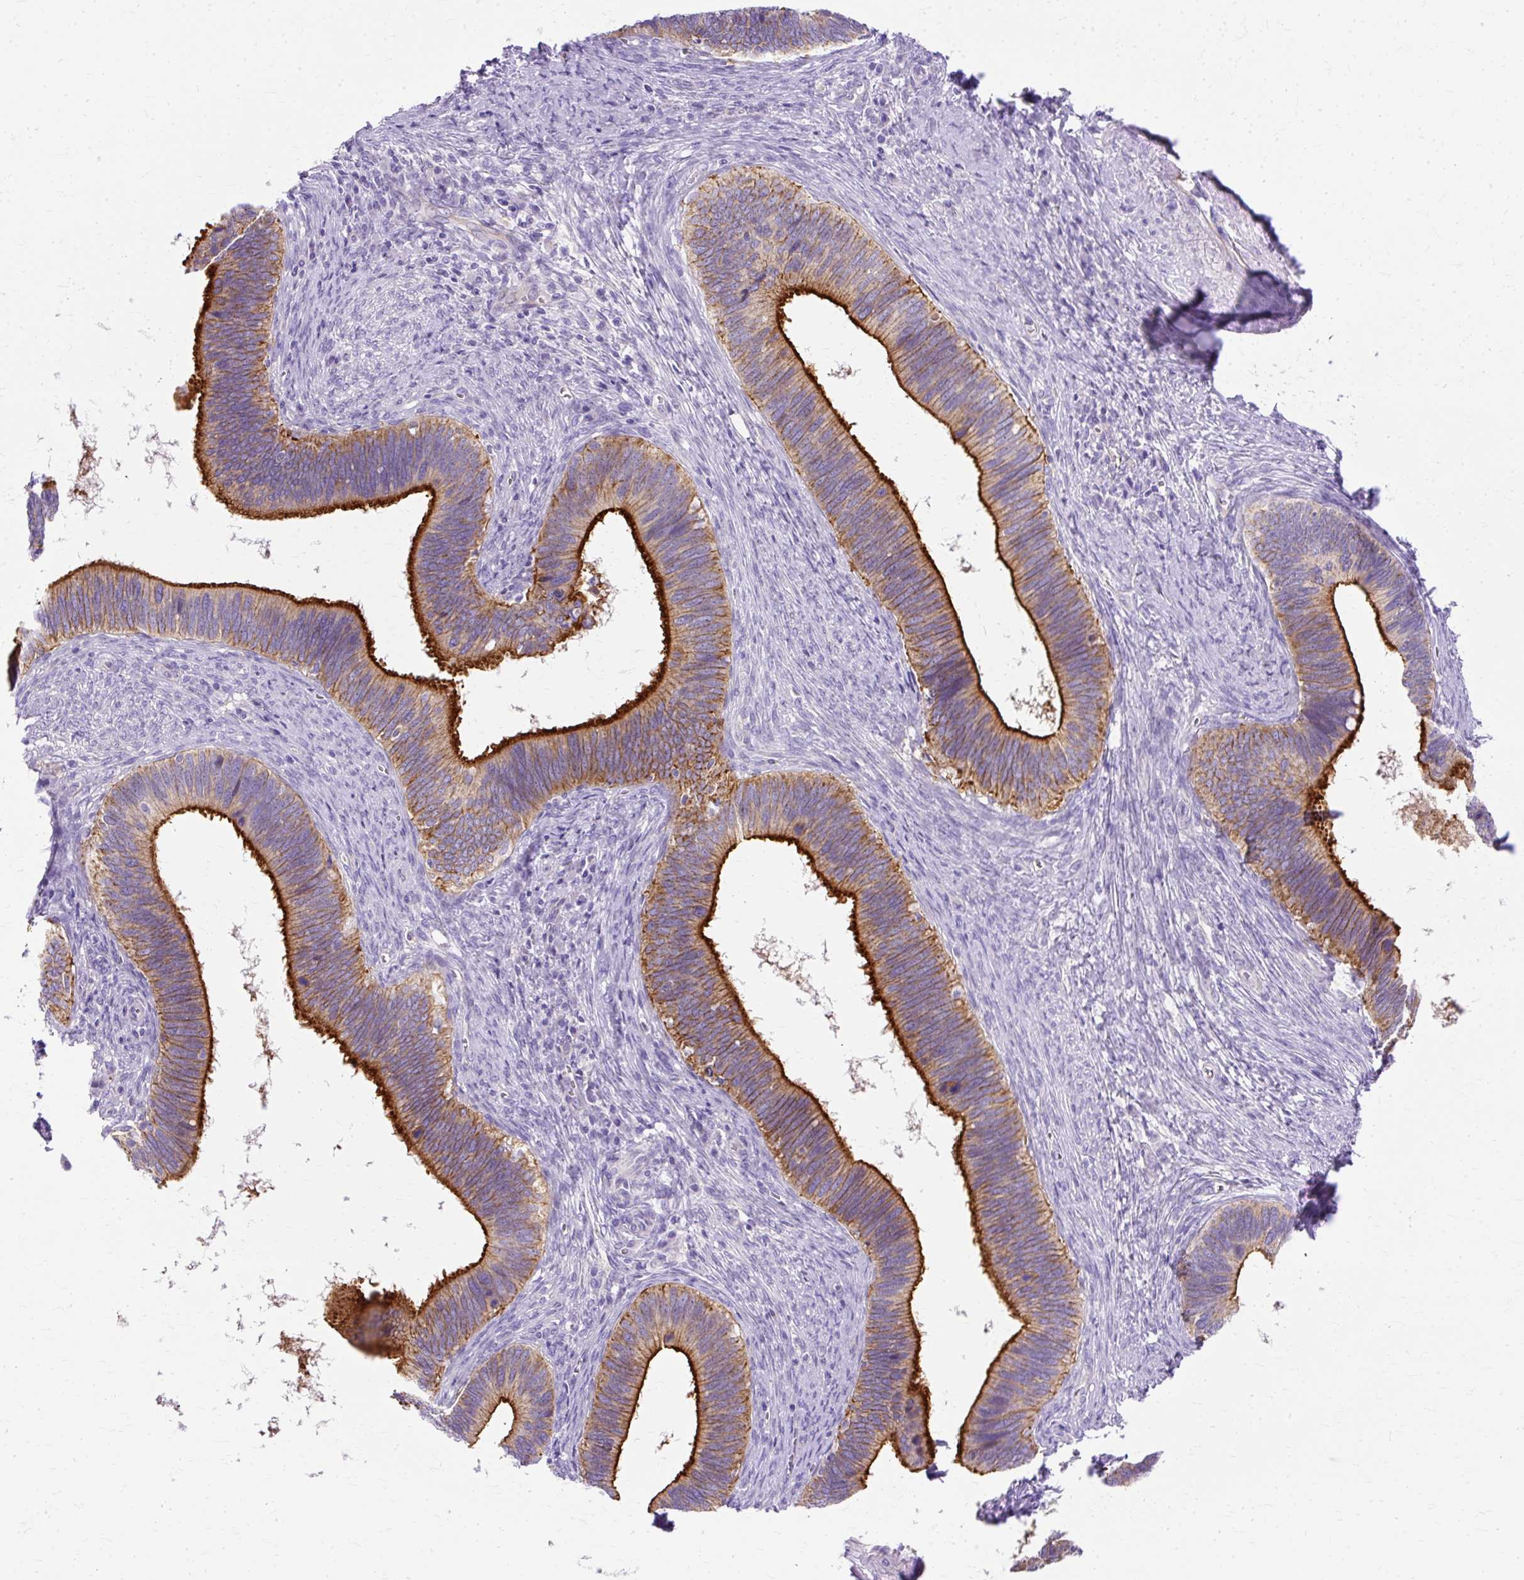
{"staining": {"intensity": "strong", "quantity": ">75%", "location": "cytoplasmic/membranous"}, "tissue": "cervical cancer", "cell_type": "Tumor cells", "image_type": "cancer", "snomed": [{"axis": "morphology", "description": "Adenocarcinoma, NOS"}, {"axis": "topography", "description": "Cervix"}], "caption": "About >75% of tumor cells in human cervical cancer show strong cytoplasmic/membranous protein positivity as visualized by brown immunohistochemical staining.", "gene": "MYO6", "patient": {"sex": "female", "age": 42}}